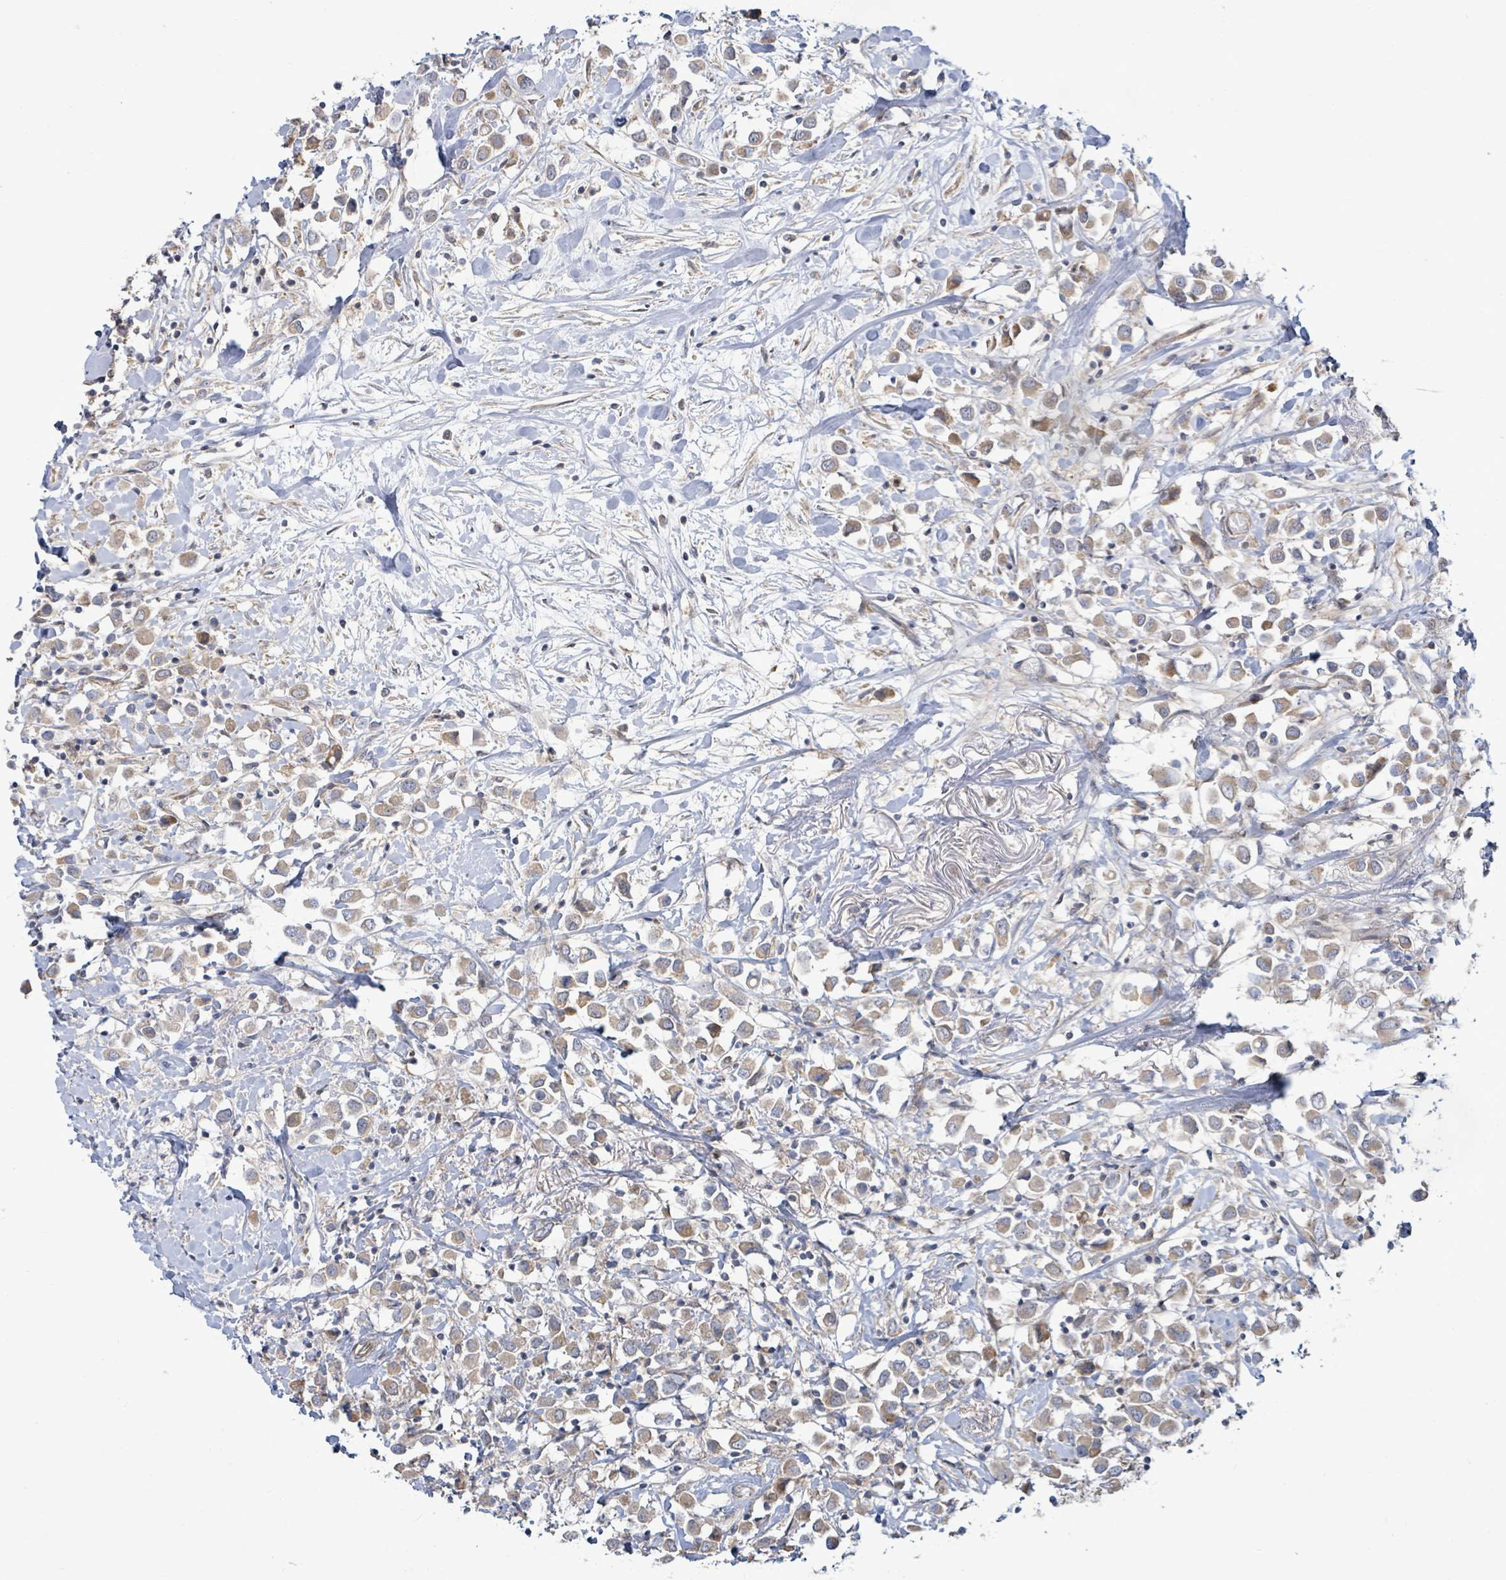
{"staining": {"intensity": "moderate", "quantity": ">75%", "location": "cytoplasmic/membranous"}, "tissue": "breast cancer", "cell_type": "Tumor cells", "image_type": "cancer", "snomed": [{"axis": "morphology", "description": "Duct carcinoma"}, {"axis": "topography", "description": "Breast"}], "caption": "The histopathology image exhibits staining of breast cancer (infiltrating ductal carcinoma), revealing moderate cytoplasmic/membranous protein expression (brown color) within tumor cells.", "gene": "KBTBD11", "patient": {"sex": "female", "age": 61}}